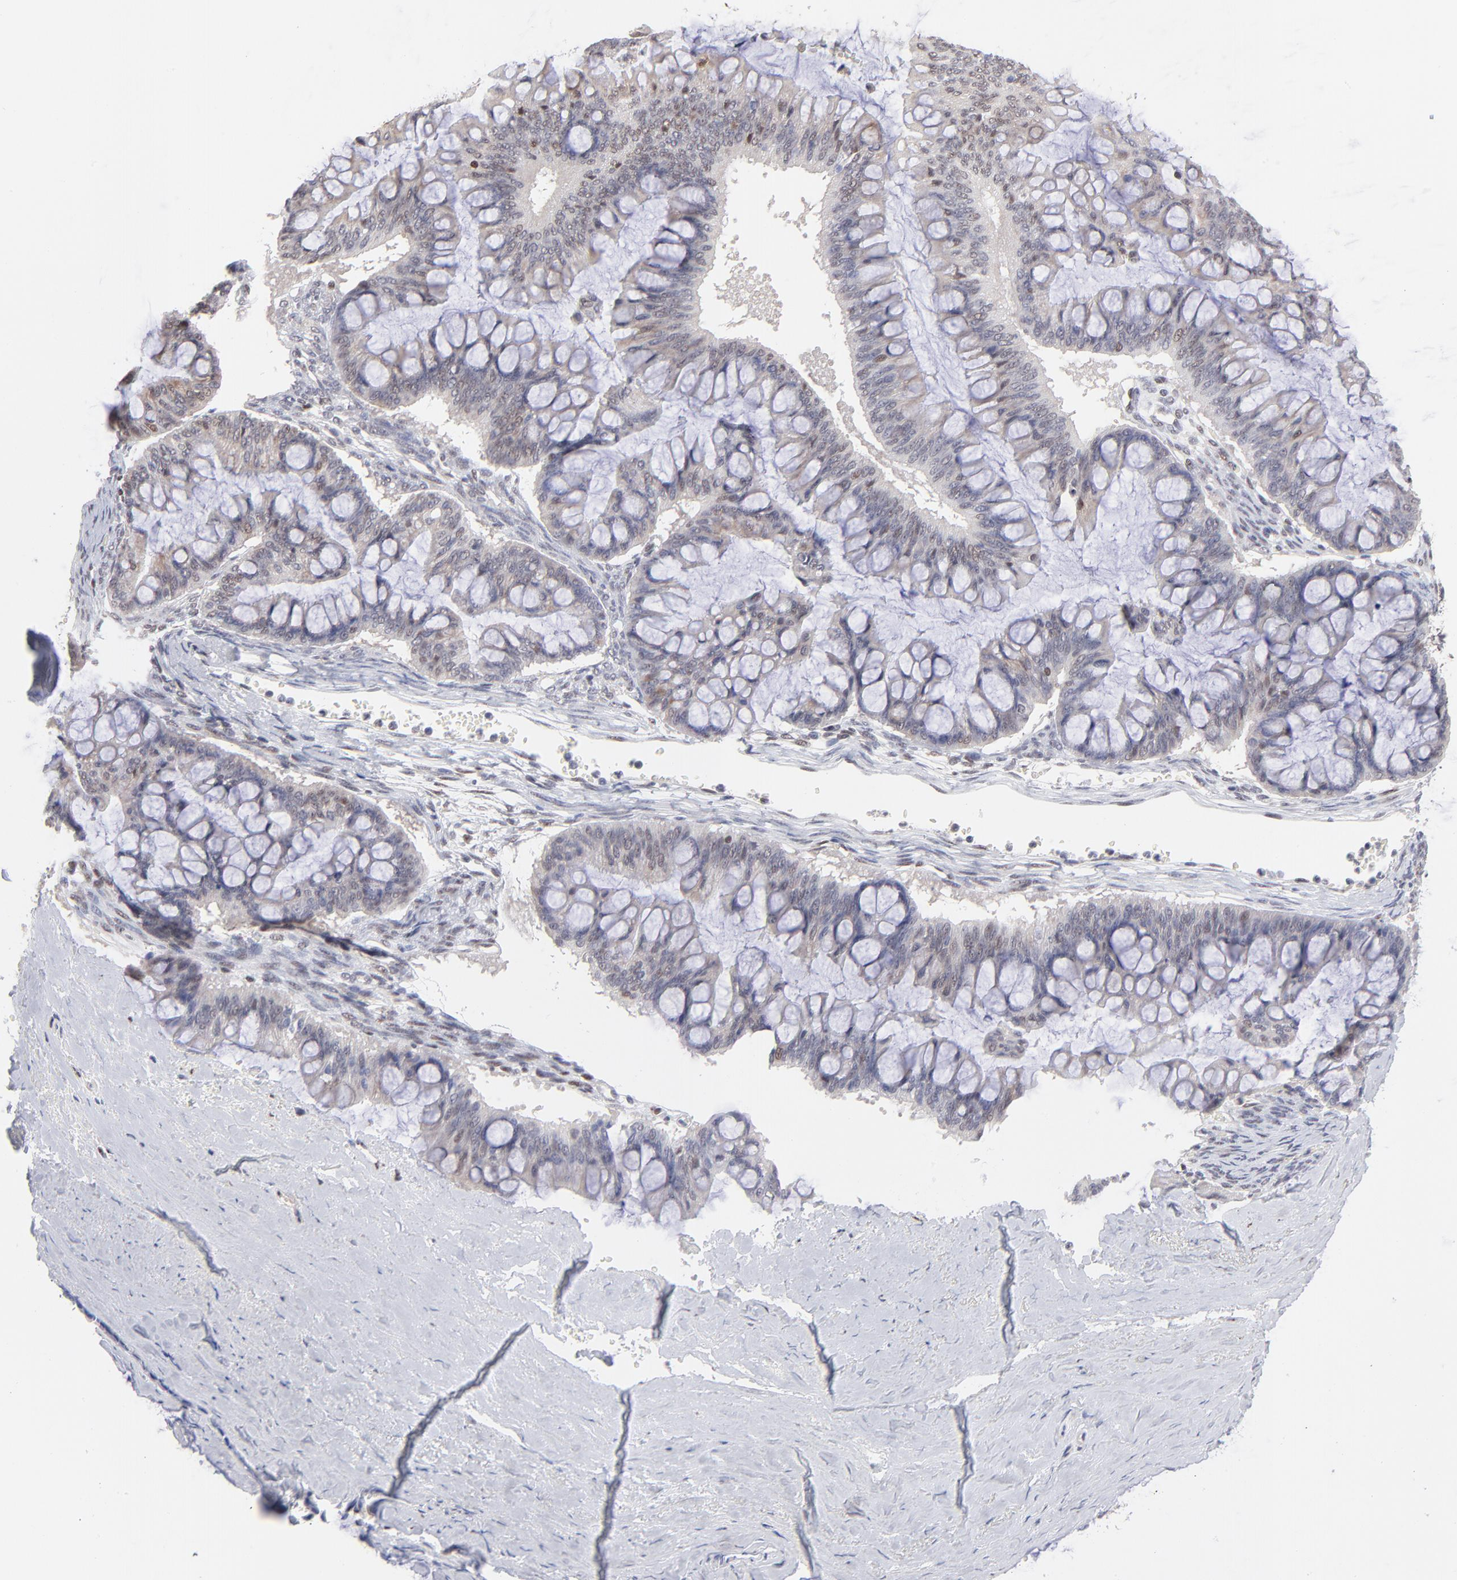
{"staining": {"intensity": "moderate", "quantity": "<25%", "location": "nuclear"}, "tissue": "ovarian cancer", "cell_type": "Tumor cells", "image_type": "cancer", "snomed": [{"axis": "morphology", "description": "Cystadenocarcinoma, mucinous, NOS"}, {"axis": "topography", "description": "Ovary"}], "caption": "Human ovarian mucinous cystadenocarcinoma stained with a protein marker demonstrates moderate staining in tumor cells.", "gene": "STAT3", "patient": {"sex": "female", "age": 73}}